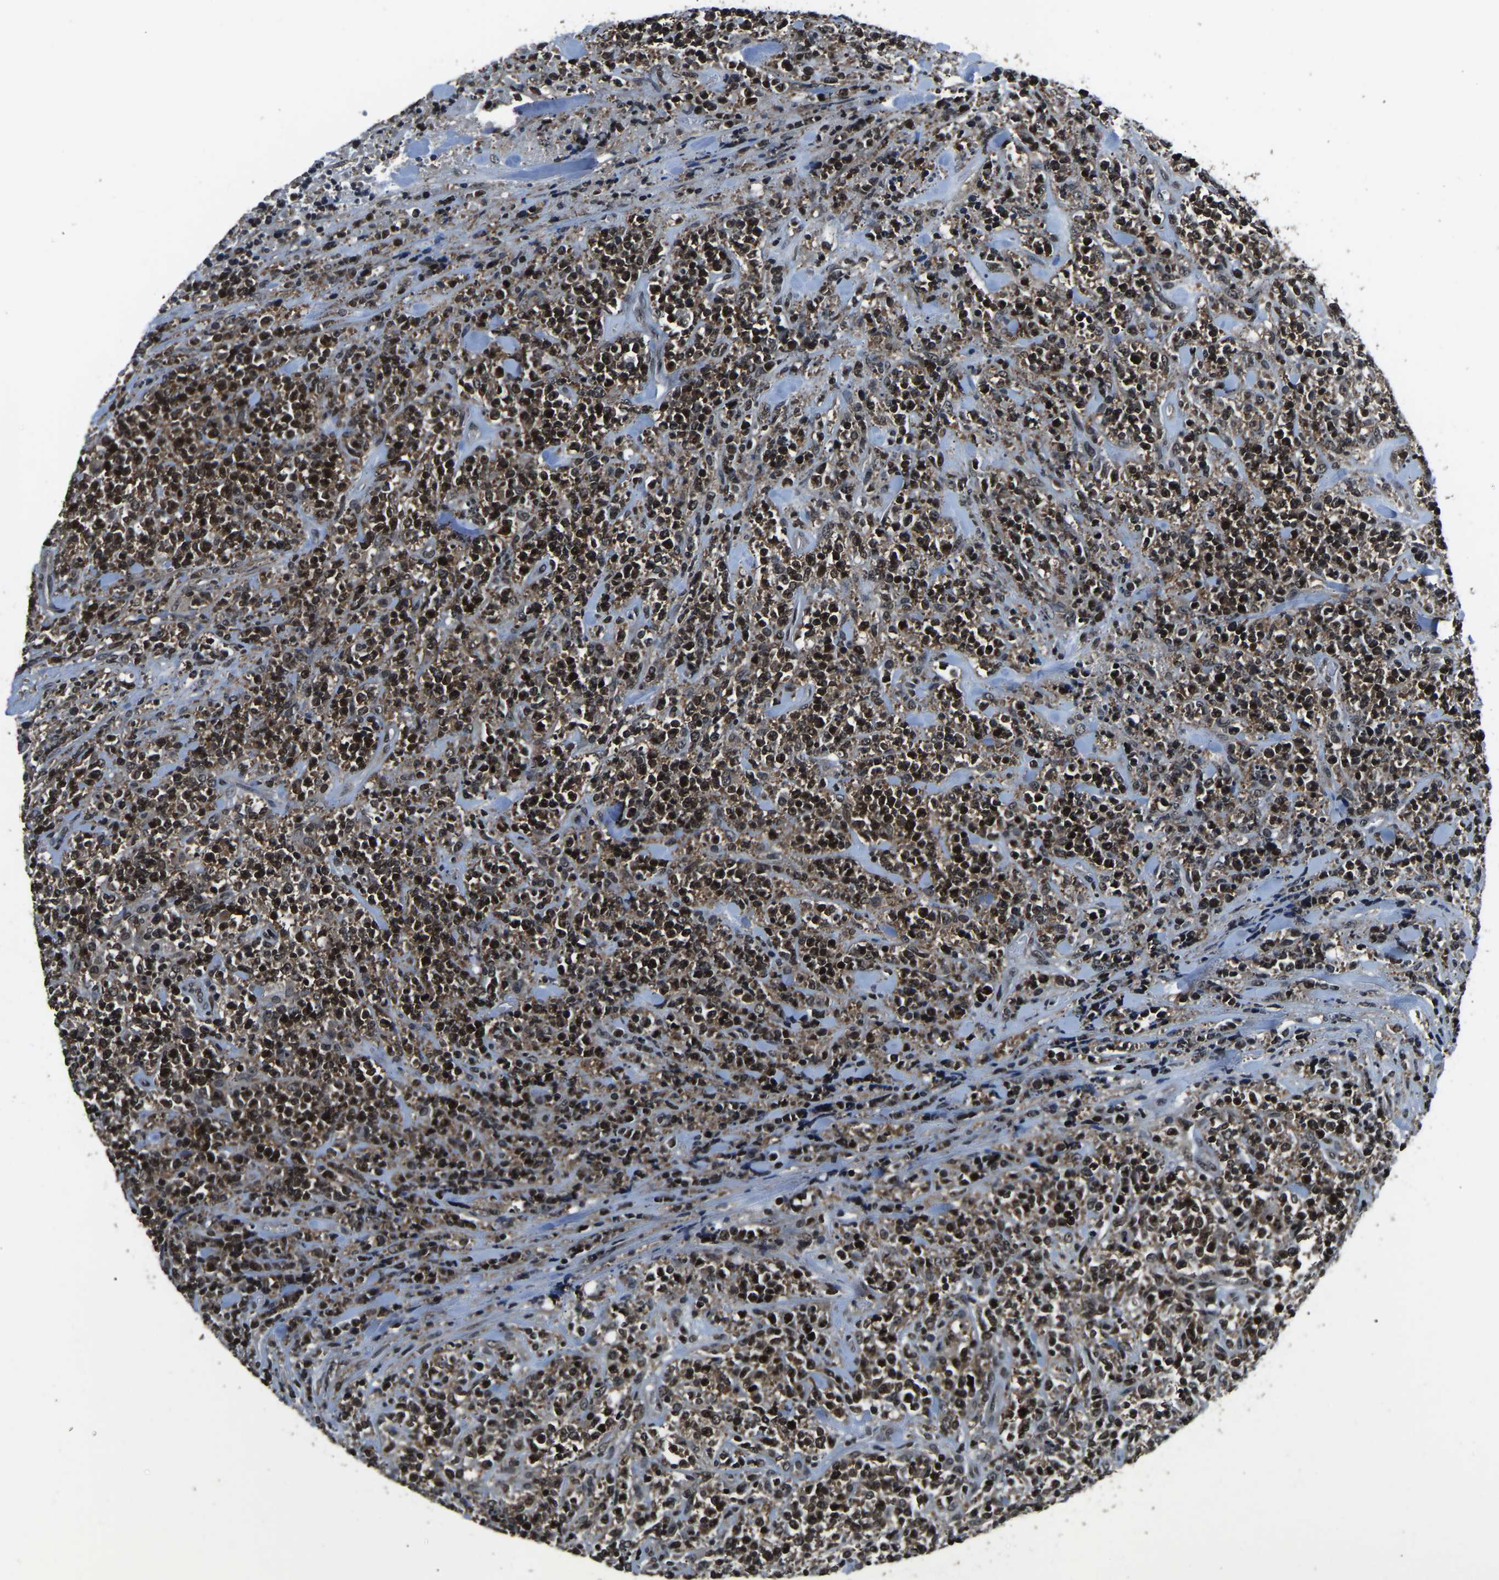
{"staining": {"intensity": "moderate", "quantity": ">75%", "location": "cytoplasmic/membranous,nuclear"}, "tissue": "lymphoma", "cell_type": "Tumor cells", "image_type": "cancer", "snomed": [{"axis": "morphology", "description": "Malignant lymphoma, non-Hodgkin's type, High grade"}, {"axis": "topography", "description": "Soft tissue"}], "caption": "Human lymphoma stained with a protein marker reveals moderate staining in tumor cells.", "gene": "ANKIB1", "patient": {"sex": "male", "age": 18}}